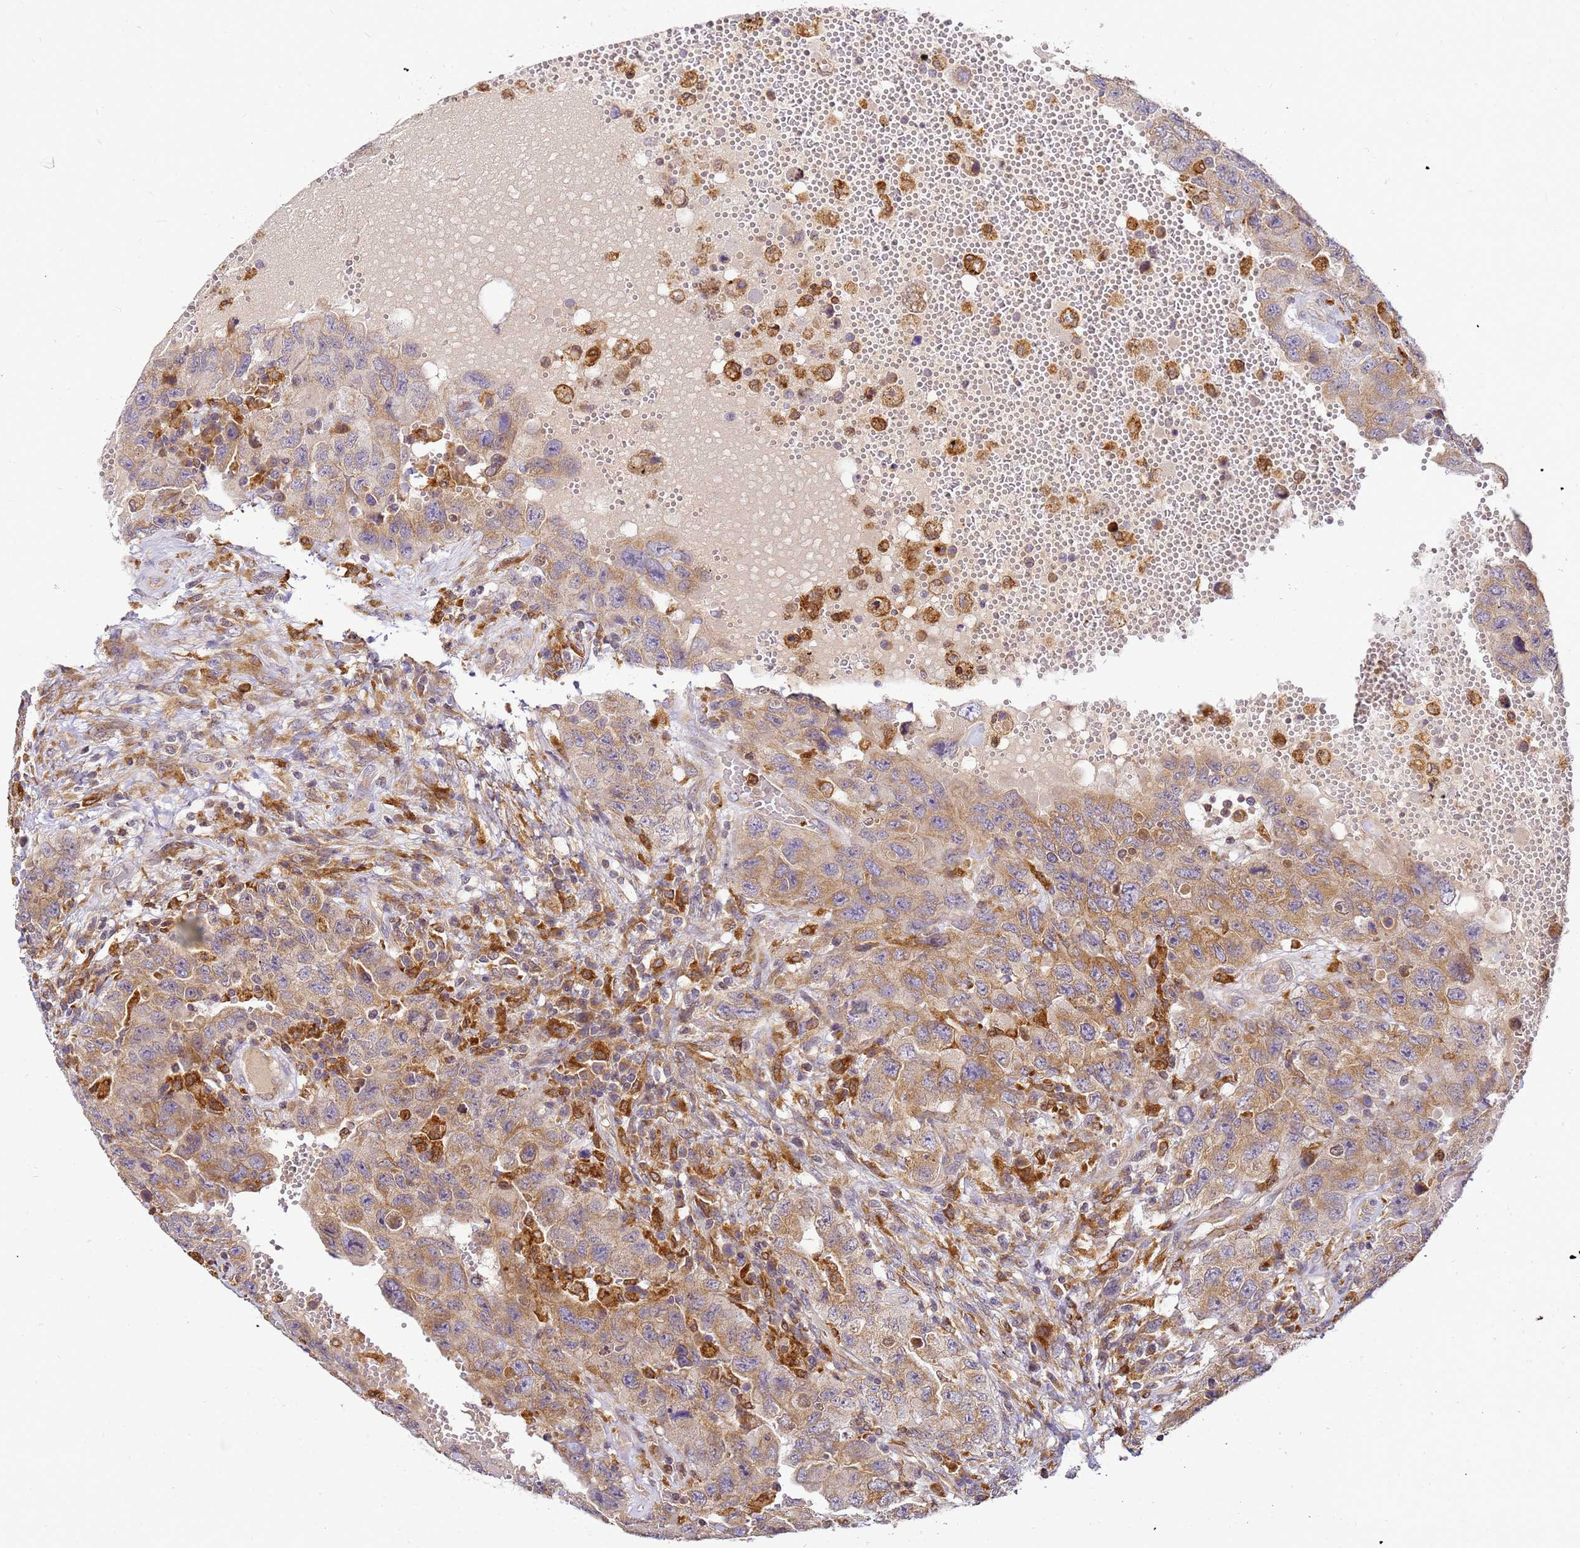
{"staining": {"intensity": "moderate", "quantity": ">75%", "location": "cytoplasmic/membranous"}, "tissue": "testis cancer", "cell_type": "Tumor cells", "image_type": "cancer", "snomed": [{"axis": "morphology", "description": "Carcinoma, Embryonal, NOS"}, {"axis": "topography", "description": "Testis"}], "caption": "Immunohistochemistry photomicrograph of neoplastic tissue: testis cancer (embryonal carcinoma) stained using immunohistochemistry (IHC) demonstrates medium levels of moderate protein expression localized specifically in the cytoplasmic/membranous of tumor cells, appearing as a cytoplasmic/membranous brown color.", "gene": "ADPGK", "patient": {"sex": "male", "age": 26}}